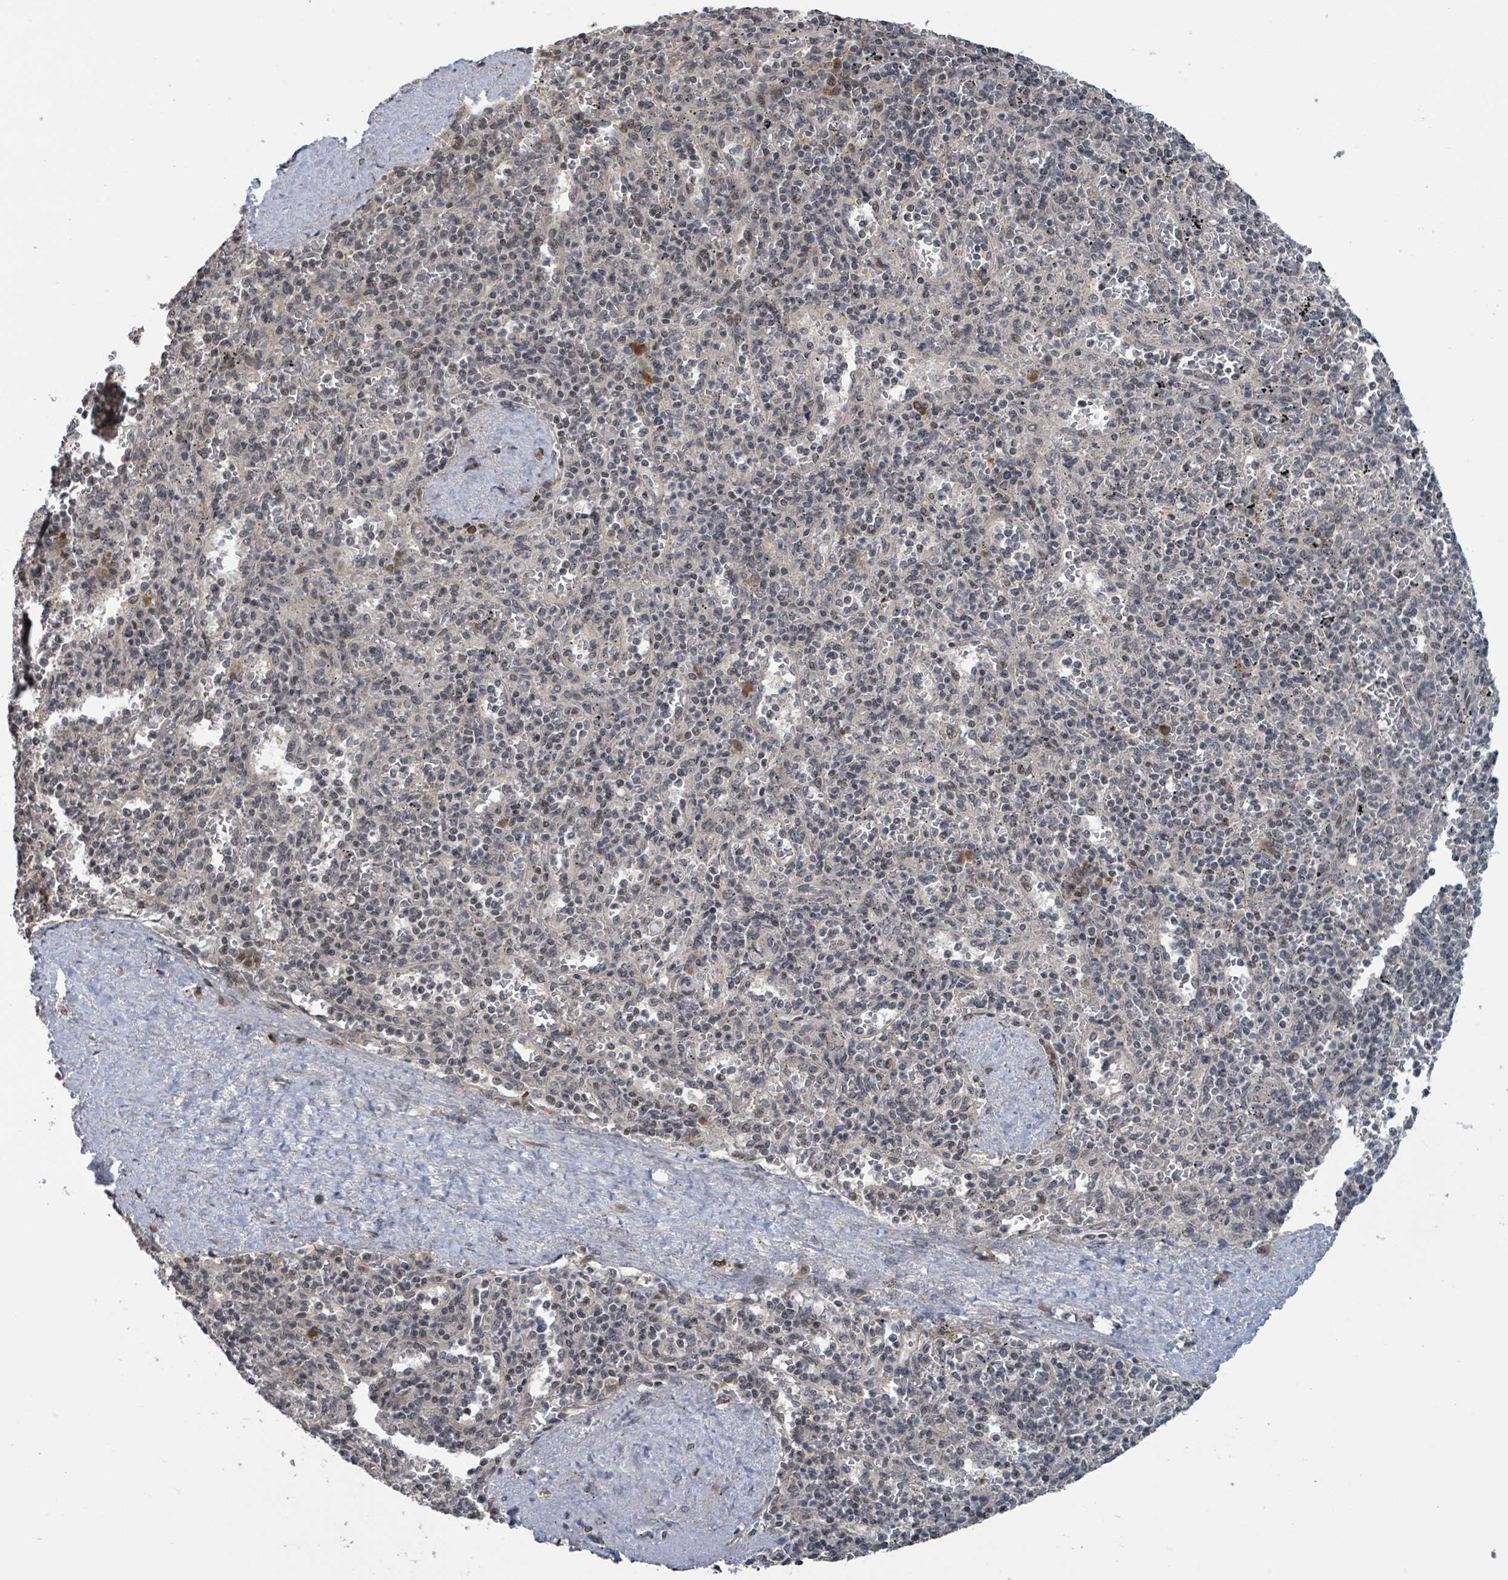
{"staining": {"intensity": "weak", "quantity": "<25%", "location": "nuclear"}, "tissue": "spleen", "cell_type": "Cells in red pulp", "image_type": "normal", "snomed": [{"axis": "morphology", "description": "Normal tissue, NOS"}, {"axis": "topography", "description": "Spleen"}], "caption": "Photomicrograph shows no protein staining in cells in red pulp of benign spleen.", "gene": "ZBTB14", "patient": {"sex": "male", "age": 82}}